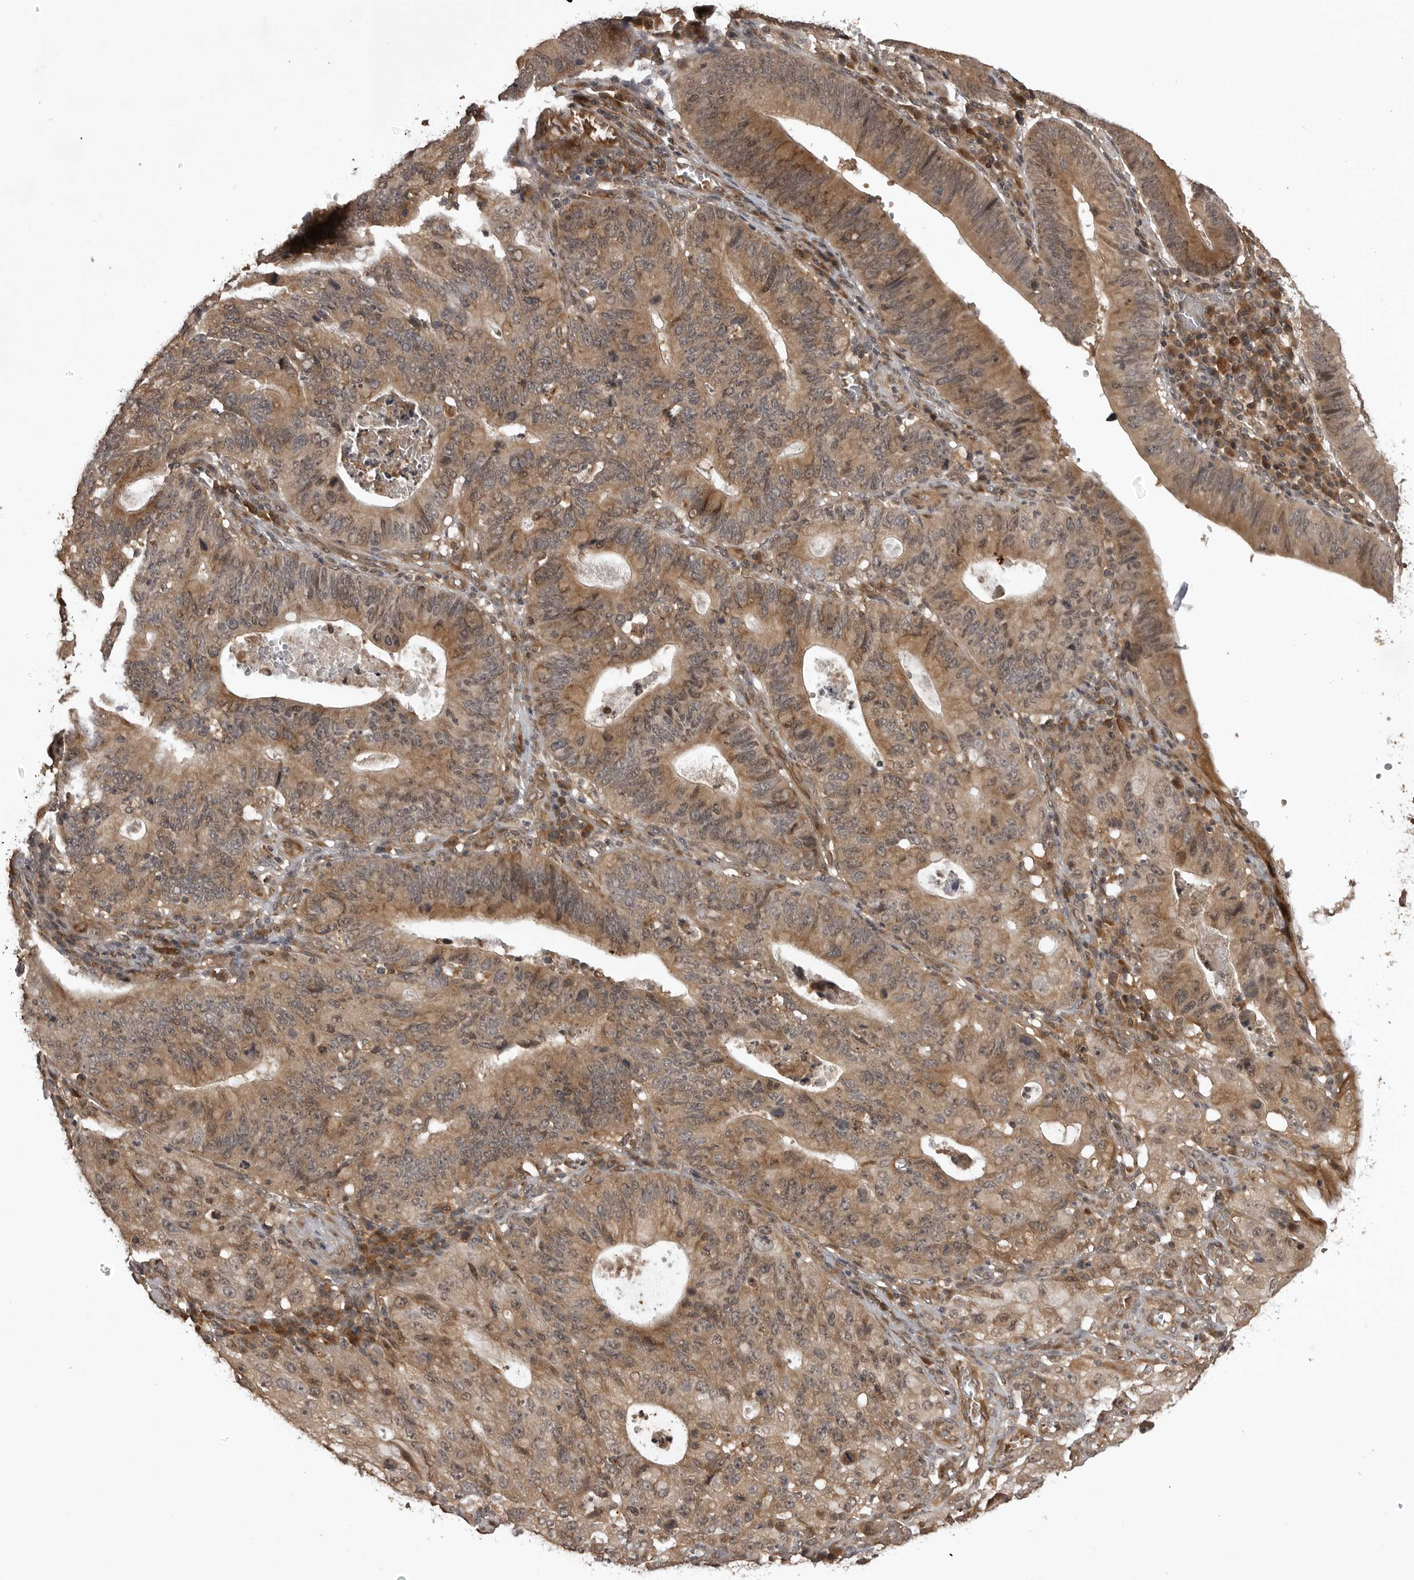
{"staining": {"intensity": "moderate", "quantity": ">75%", "location": "cytoplasmic/membranous"}, "tissue": "stomach cancer", "cell_type": "Tumor cells", "image_type": "cancer", "snomed": [{"axis": "morphology", "description": "Adenocarcinoma, NOS"}, {"axis": "topography", "description": "Stomach"}], "caption": "Adenocarcinoma (stomach) was stained to show a protein in brown. There is medium levels of moderate cytoplasmic/membranous expression in about >75% of tumor cells.", "gene": "AKAP7", "patient": {"sex": "male", "age": 59}}